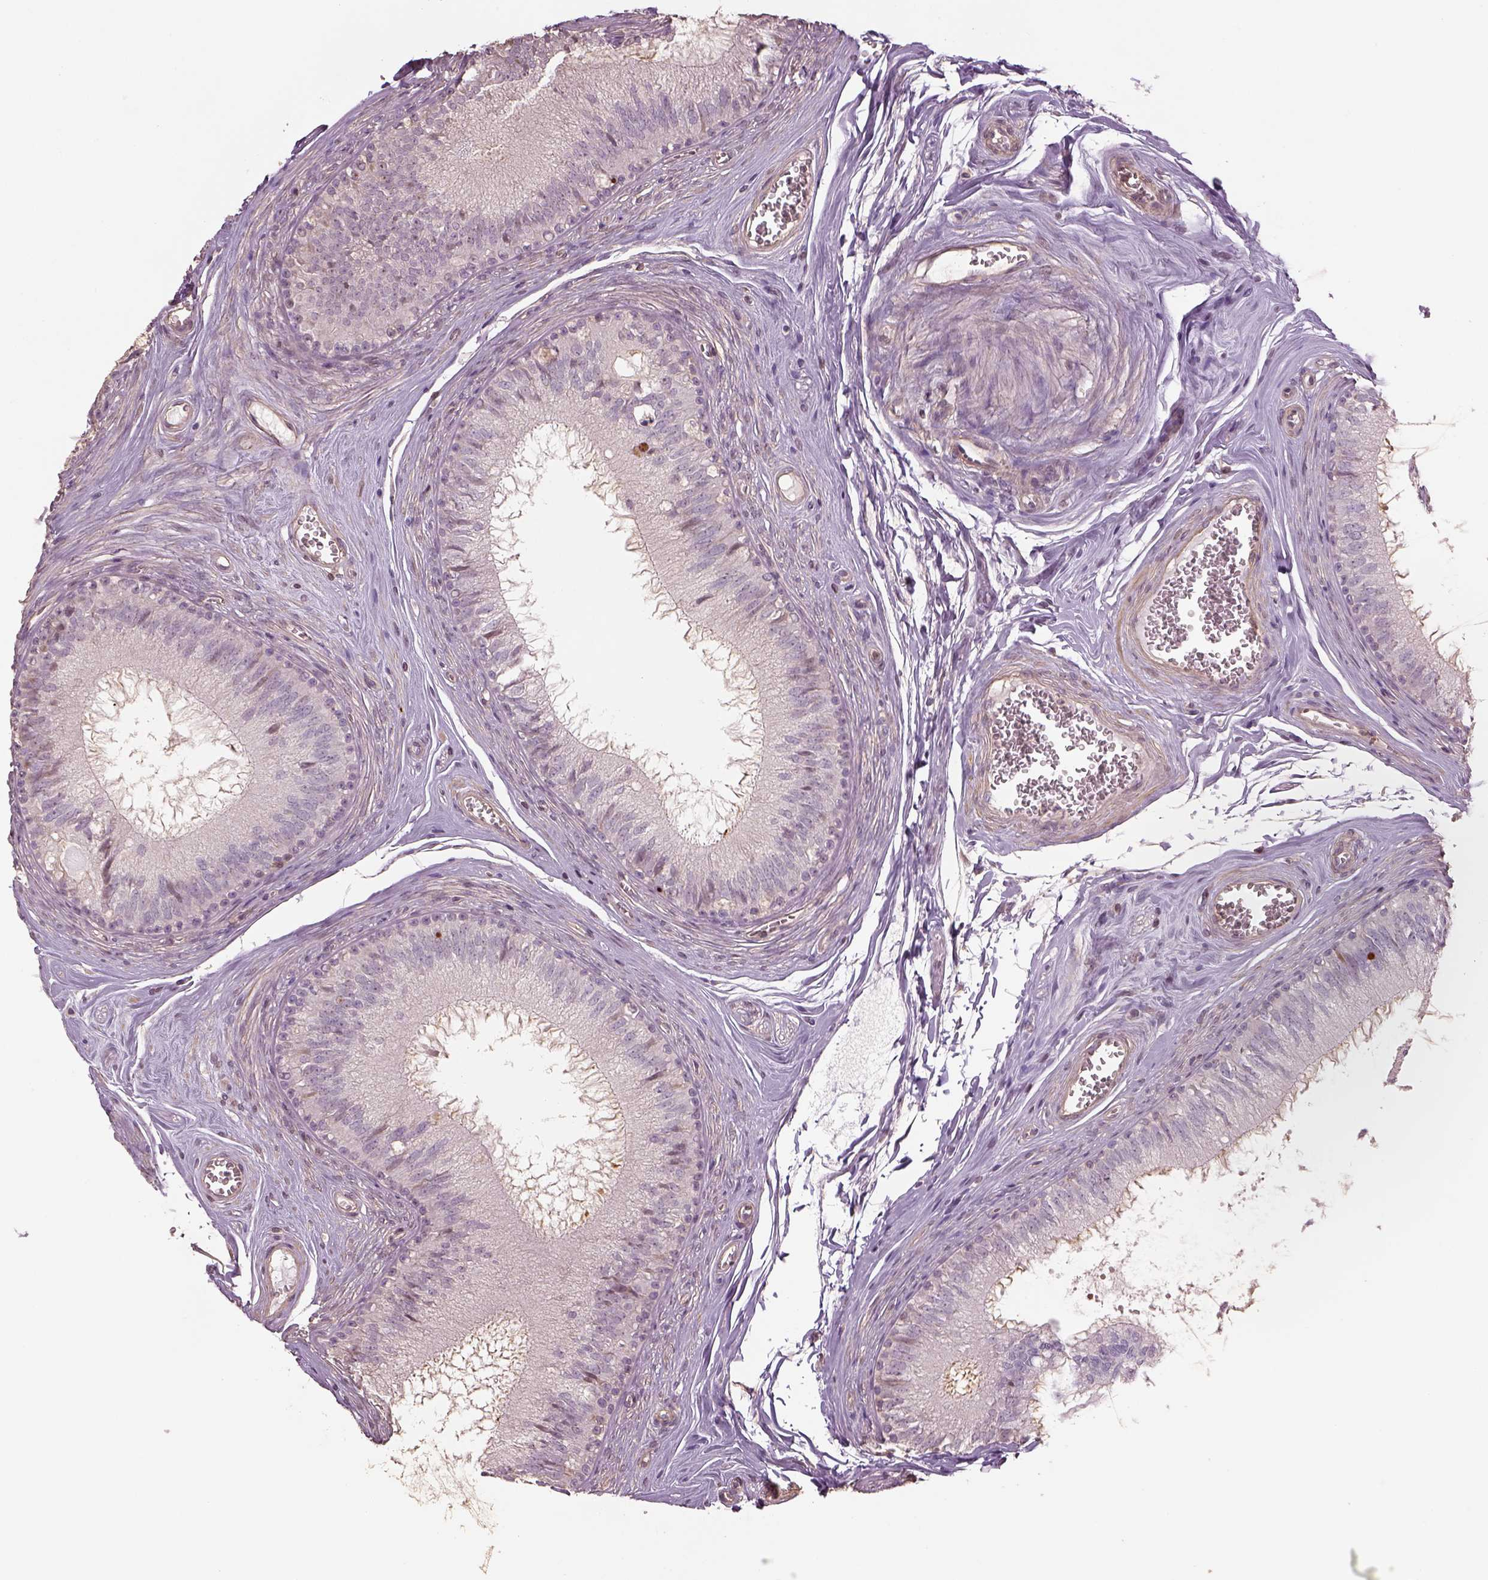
{"staining": {"intensity": "negative", "quantity": "none", "location": "none"}, "tissue": "epididymis", "cell_type": "Glandular cells", "image_type": "normal", "snomed": [{"axis": "morphology", "description": "Normal tissue, NOS"}, {"axis": "topography", "description": "Epididymis"}], "caption": "This is an immunohistochemistry (IHC) photomicrograph of unremarkable epididymis. There is no positivity in glandular cells.", "gene": "LIN7A", "patient": {"sex": "male", "age": 37}}